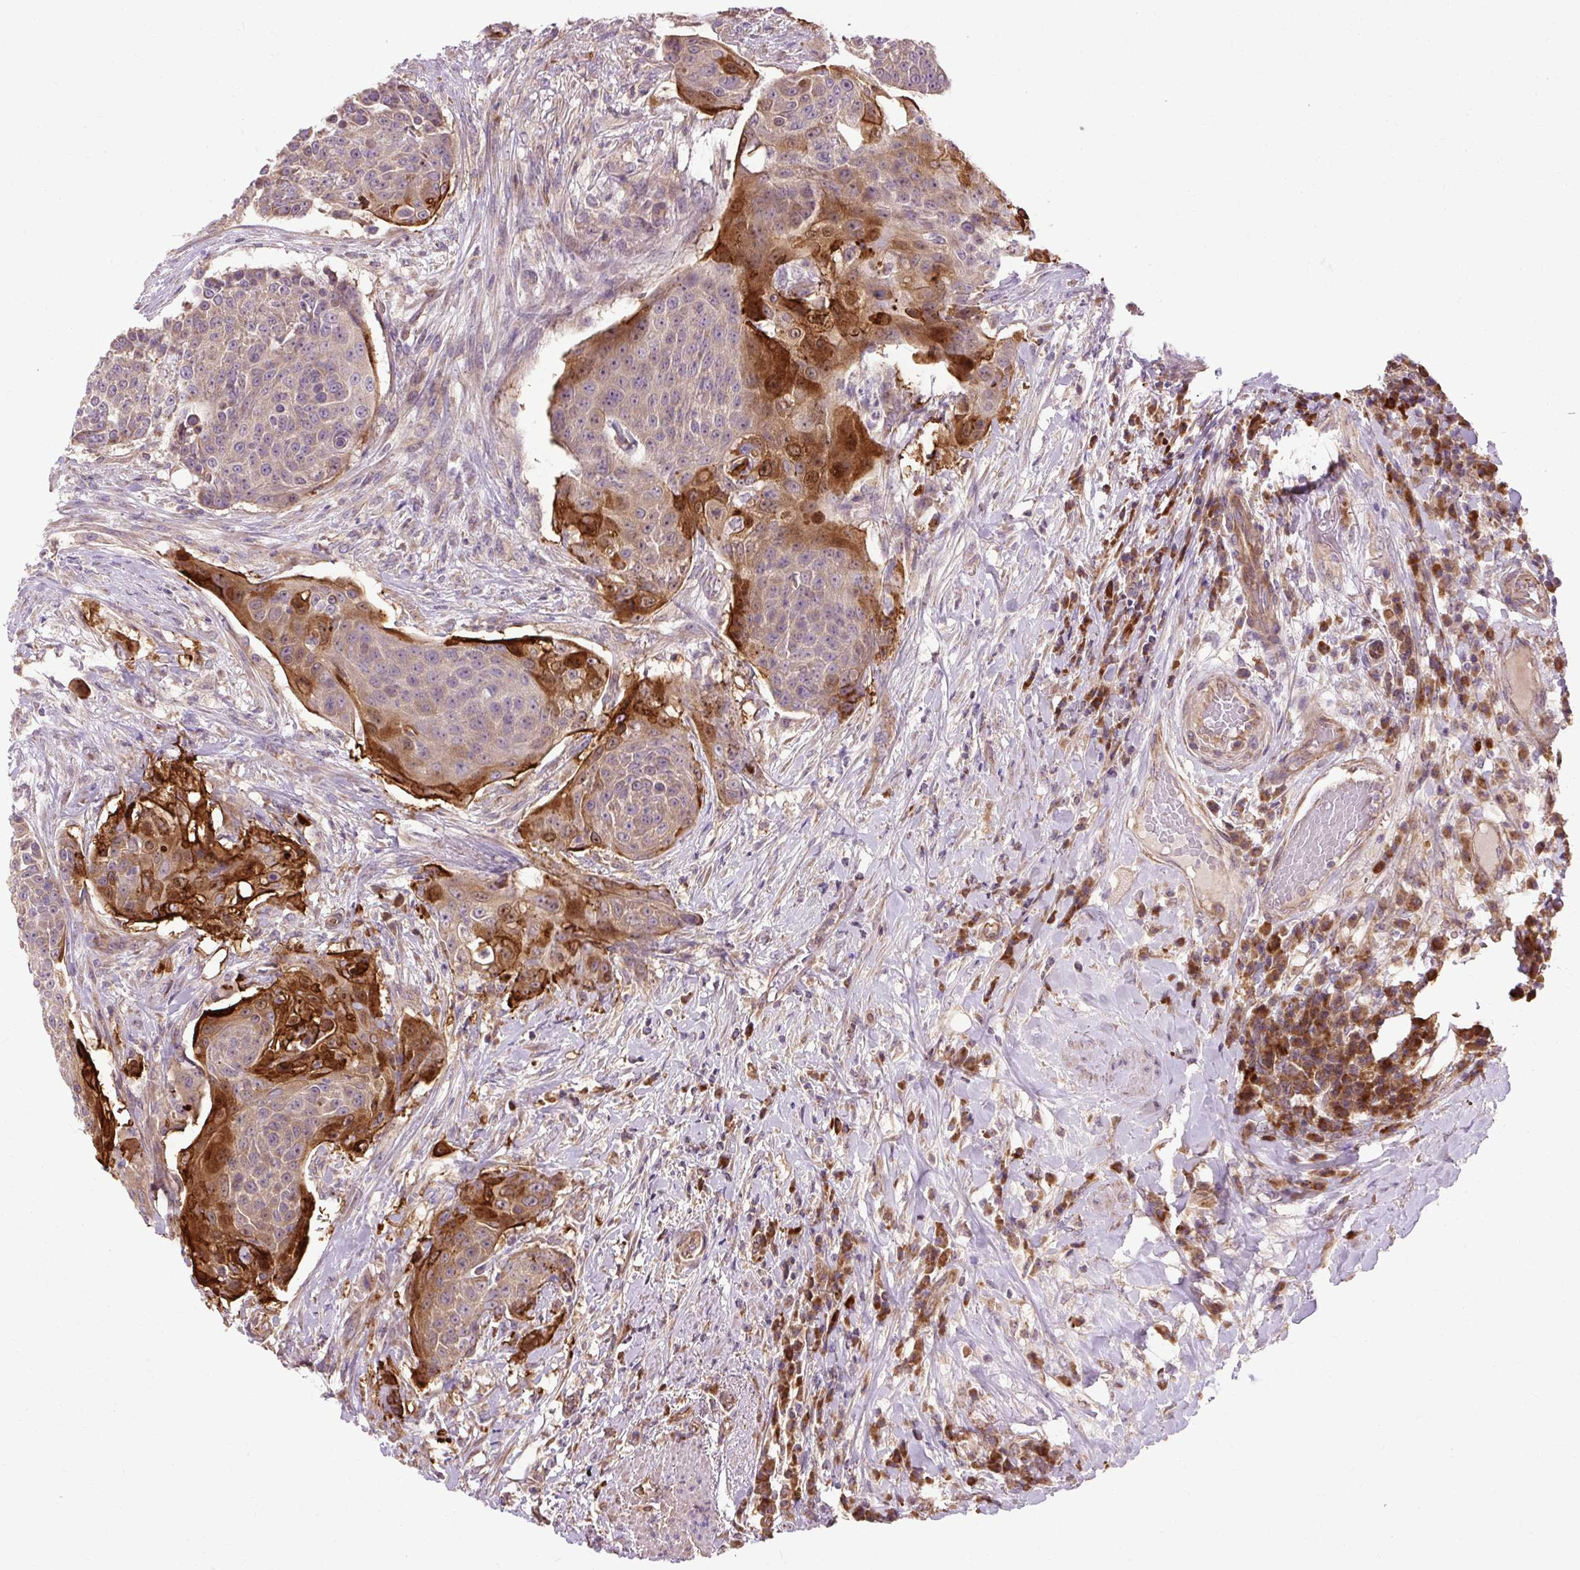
{"staining": {"intensity": "strong", "quantity": "<25%", "location": "cytoplasmic/membranous"}, "tissue": "urothelial cancer", "cell_type": "Tumor cells", "image_type": "cancer", "snomed": [{"axis": "morphology", "description": "Urothelial carcinoma, High grade"}, {"axis": "topography", "description": "Urinary bladder"}], "caption": "DAB immunohistochemical staining of urothelial cancer shows strong cytoplasmic/membranous protein staining in about <25% of tumor cells.", "gene": "FLRT1", "patient": {"sex": "female", "age": 63}}